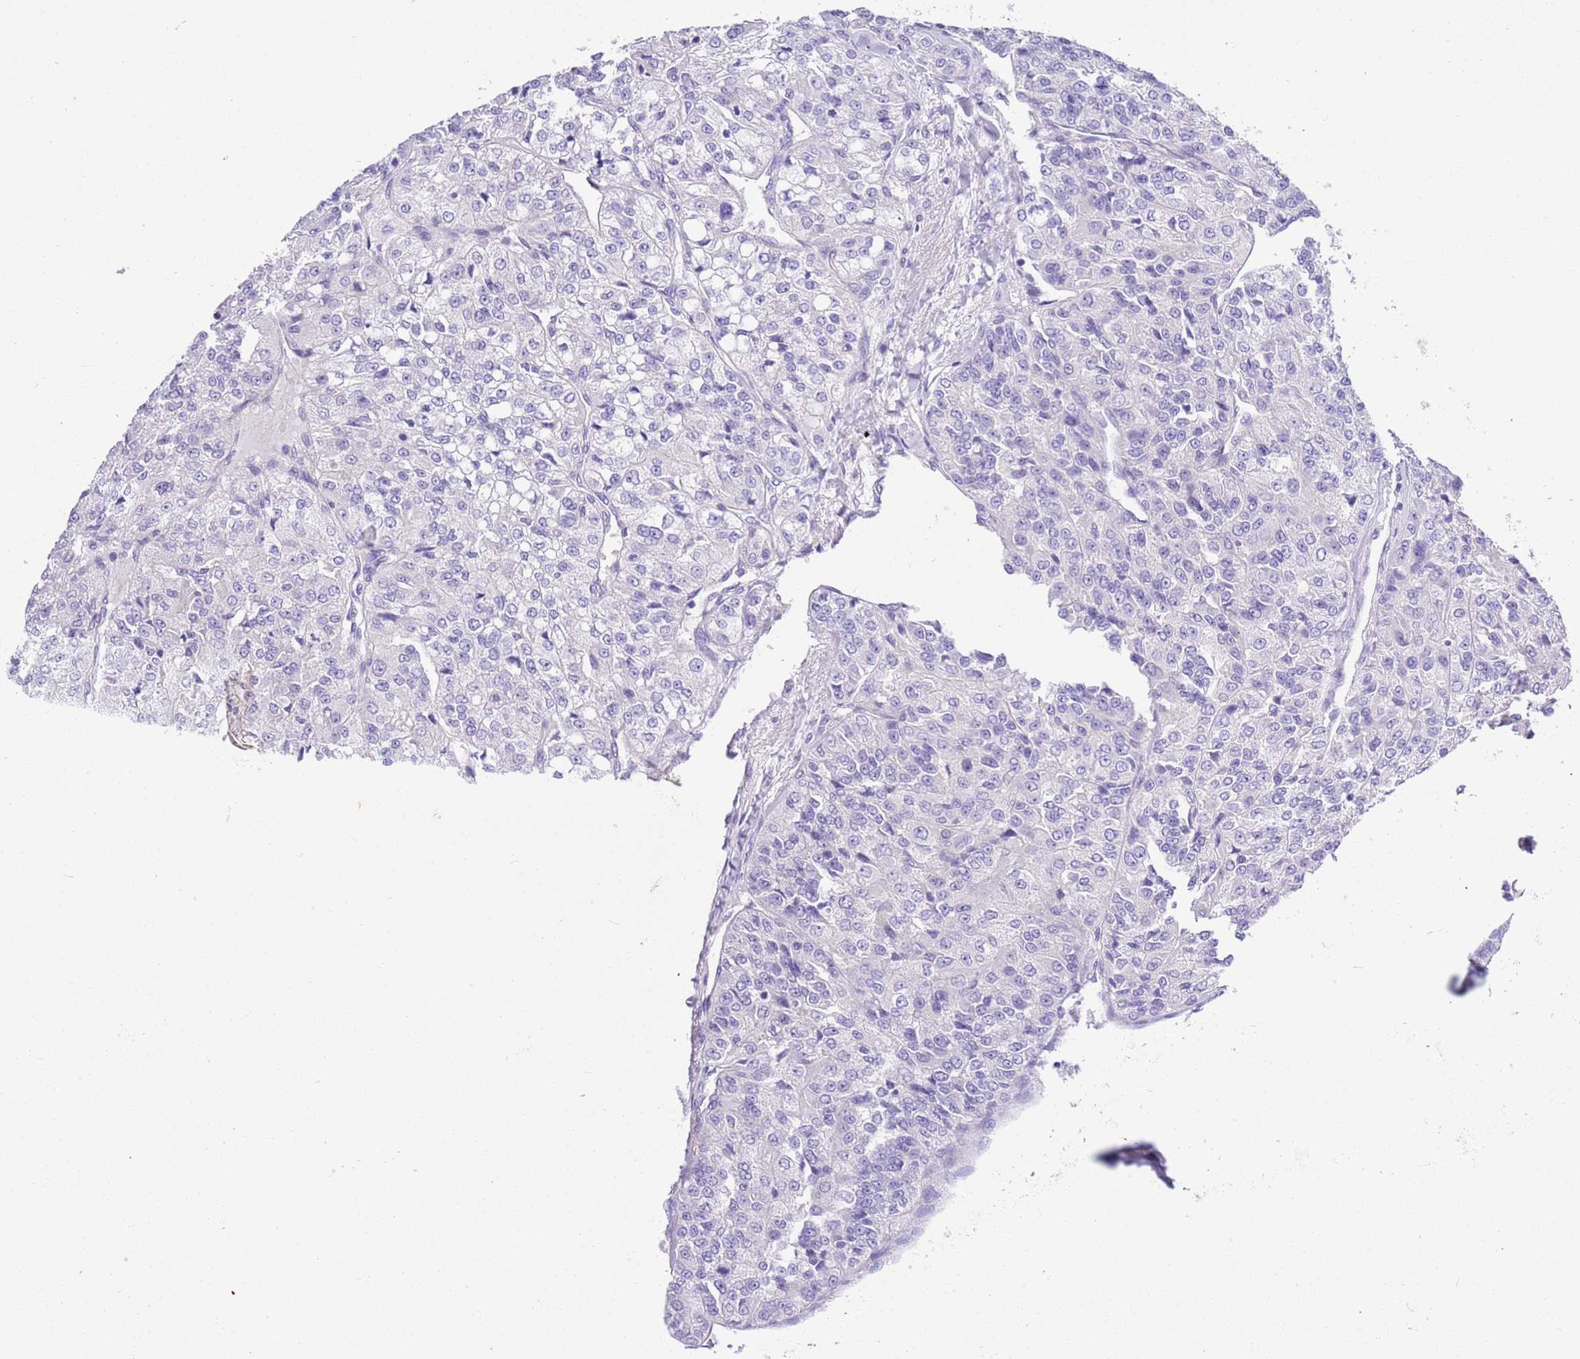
{"staining": {"intensity": "negative", "quantity": "none", "location": "none"}, "tissue": "renal cancer", "cell_type": "Tumor cells", "image_type": "cancer", "snomed": [{"axis": "morphology", "description": "Adenocarcinoma, NOS"}, {"axis": "topography", "description": "Kidney"}], "caption": "Immunohistochemistry photomicrograph of renal cancer (adenocarcinoma) stained for a protein (brown), which demonstrates no expression in tumor cells.", "gene": "NET1", "patient": {"sex": "female", "age": 63}}